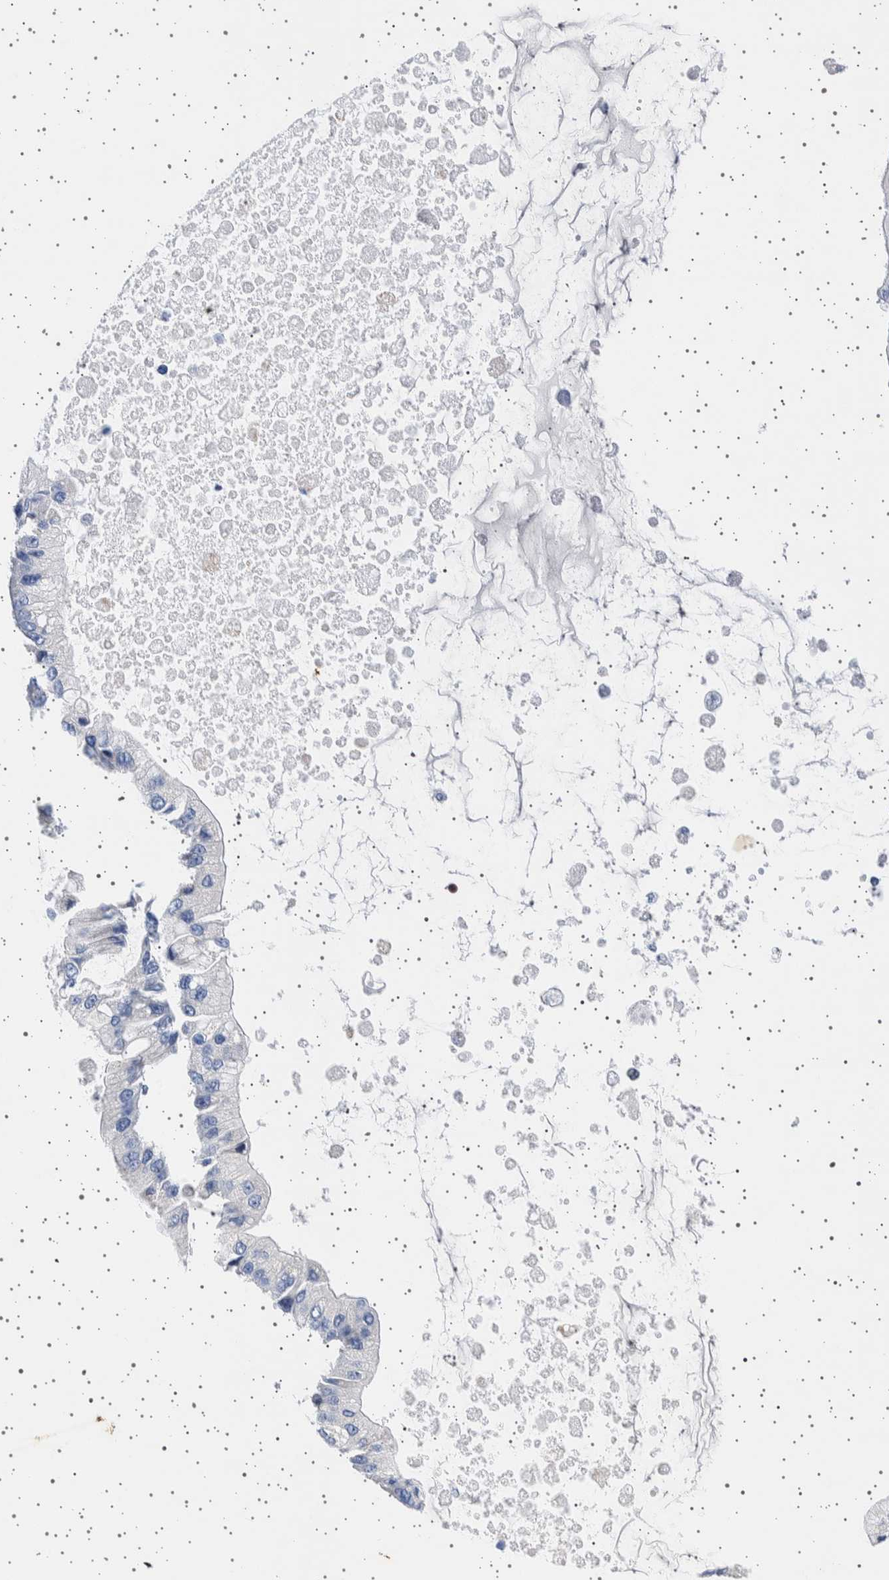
{"staining": {"intensity": "negative", "quantity": "none", "location": "none"}, "tissue": "liver cancer", "cell_type": "Tumor cells", "image_type": "cancer", "snomed": [{"axis": "morphology", "description": "Cholangiocarcinoma"}, {"axis": "topography", "description": "Liver"}], "caption": "Histopathology image shows no protein staining in tumor cells of cholangiocarcinoma (liver) tissue.", "gene": "SEPTIN4", "patient": {"sex": "male", "age": 50}}